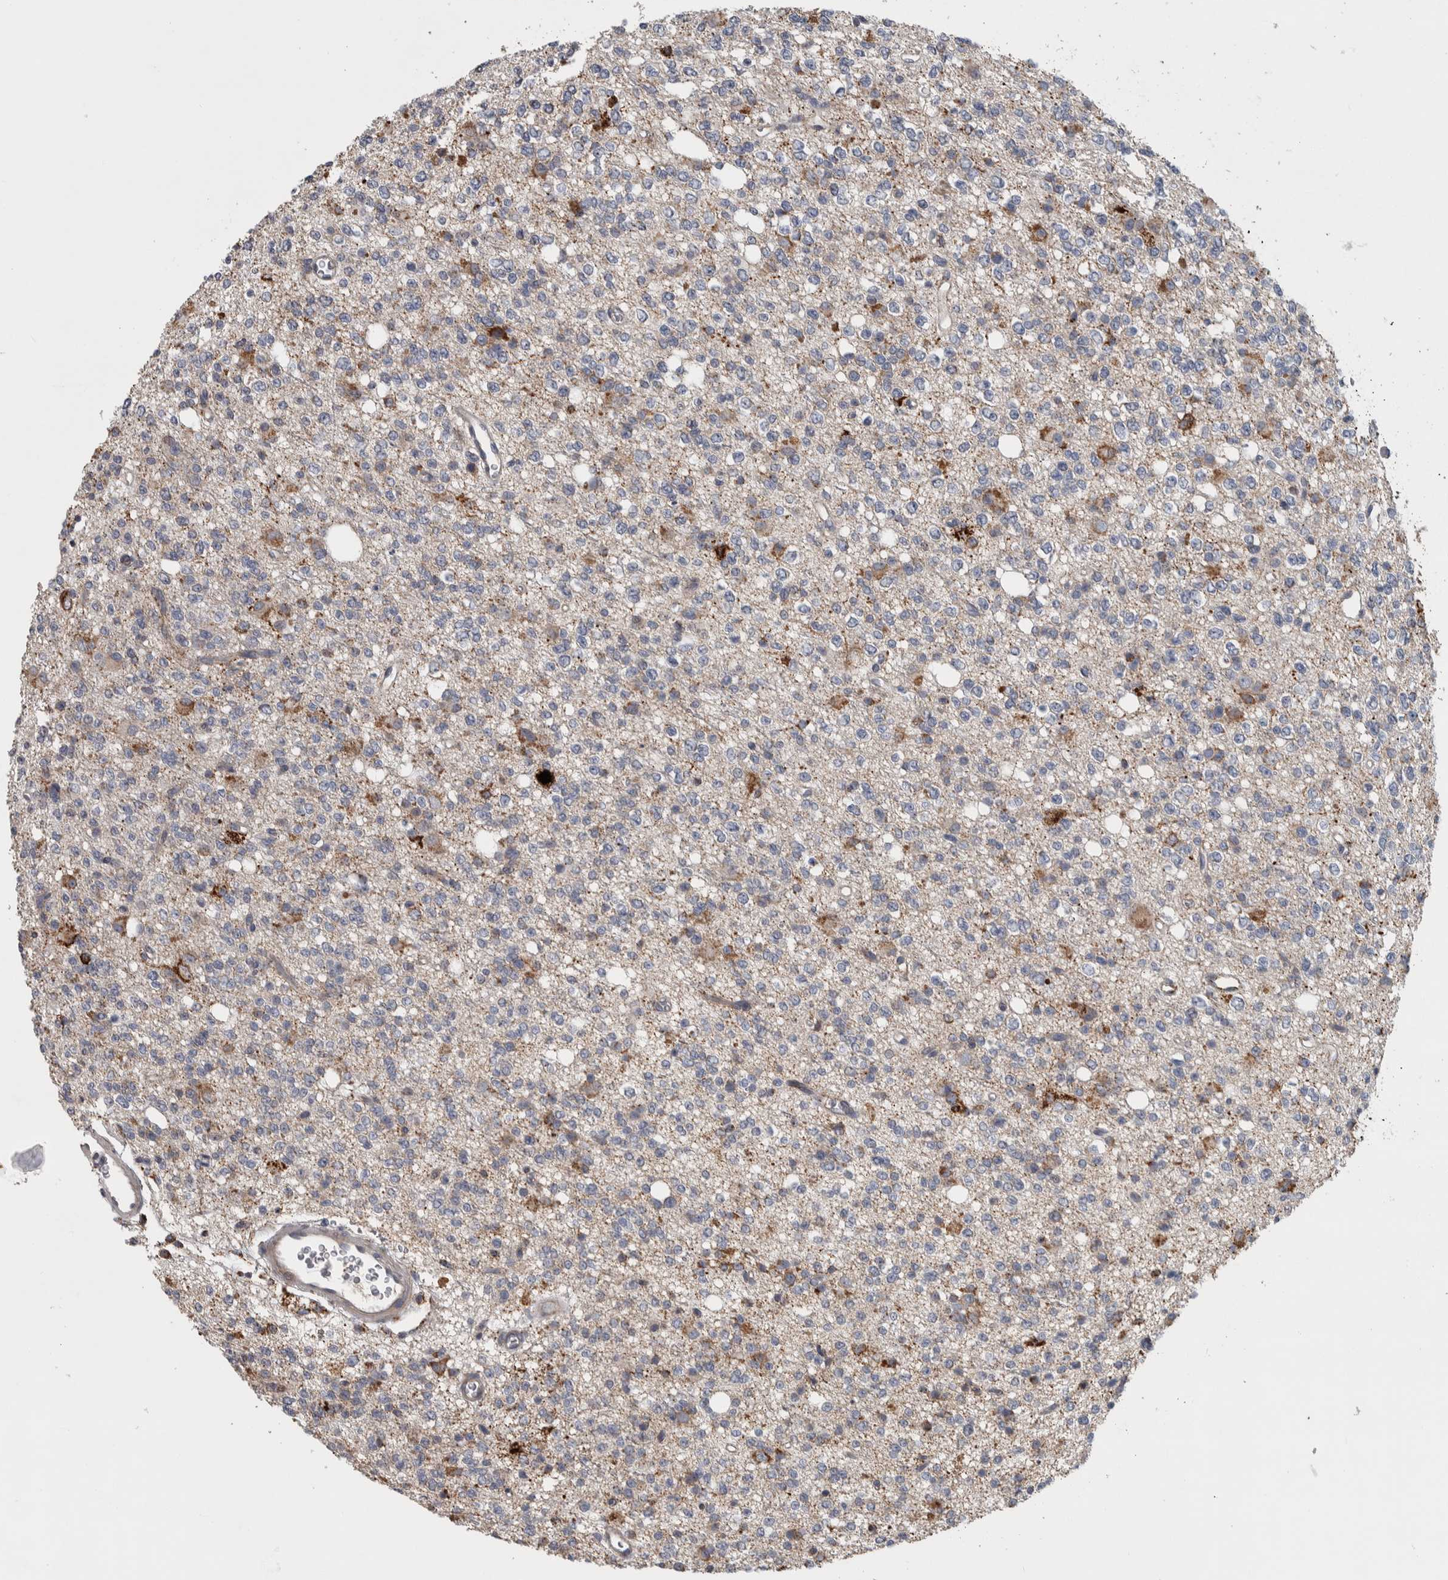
{"staining": {"intensity": "weak", "quantity": "<25%", "location": "cytoplasmic/membranous"}, "tissue": "glioma", "cell_type": "Tumor cells", "image_type": "cancer", "snomed": [{"axis": "morphology", "description": "Glioma, malignant, High grade"}, {"axis": "topography", "description": "Brain"}], "caption": "The image displays no significant positivity in tumor cells of glioma.", "gene": "FAM78A", "patient": {"sex": "female", "age": 62}}